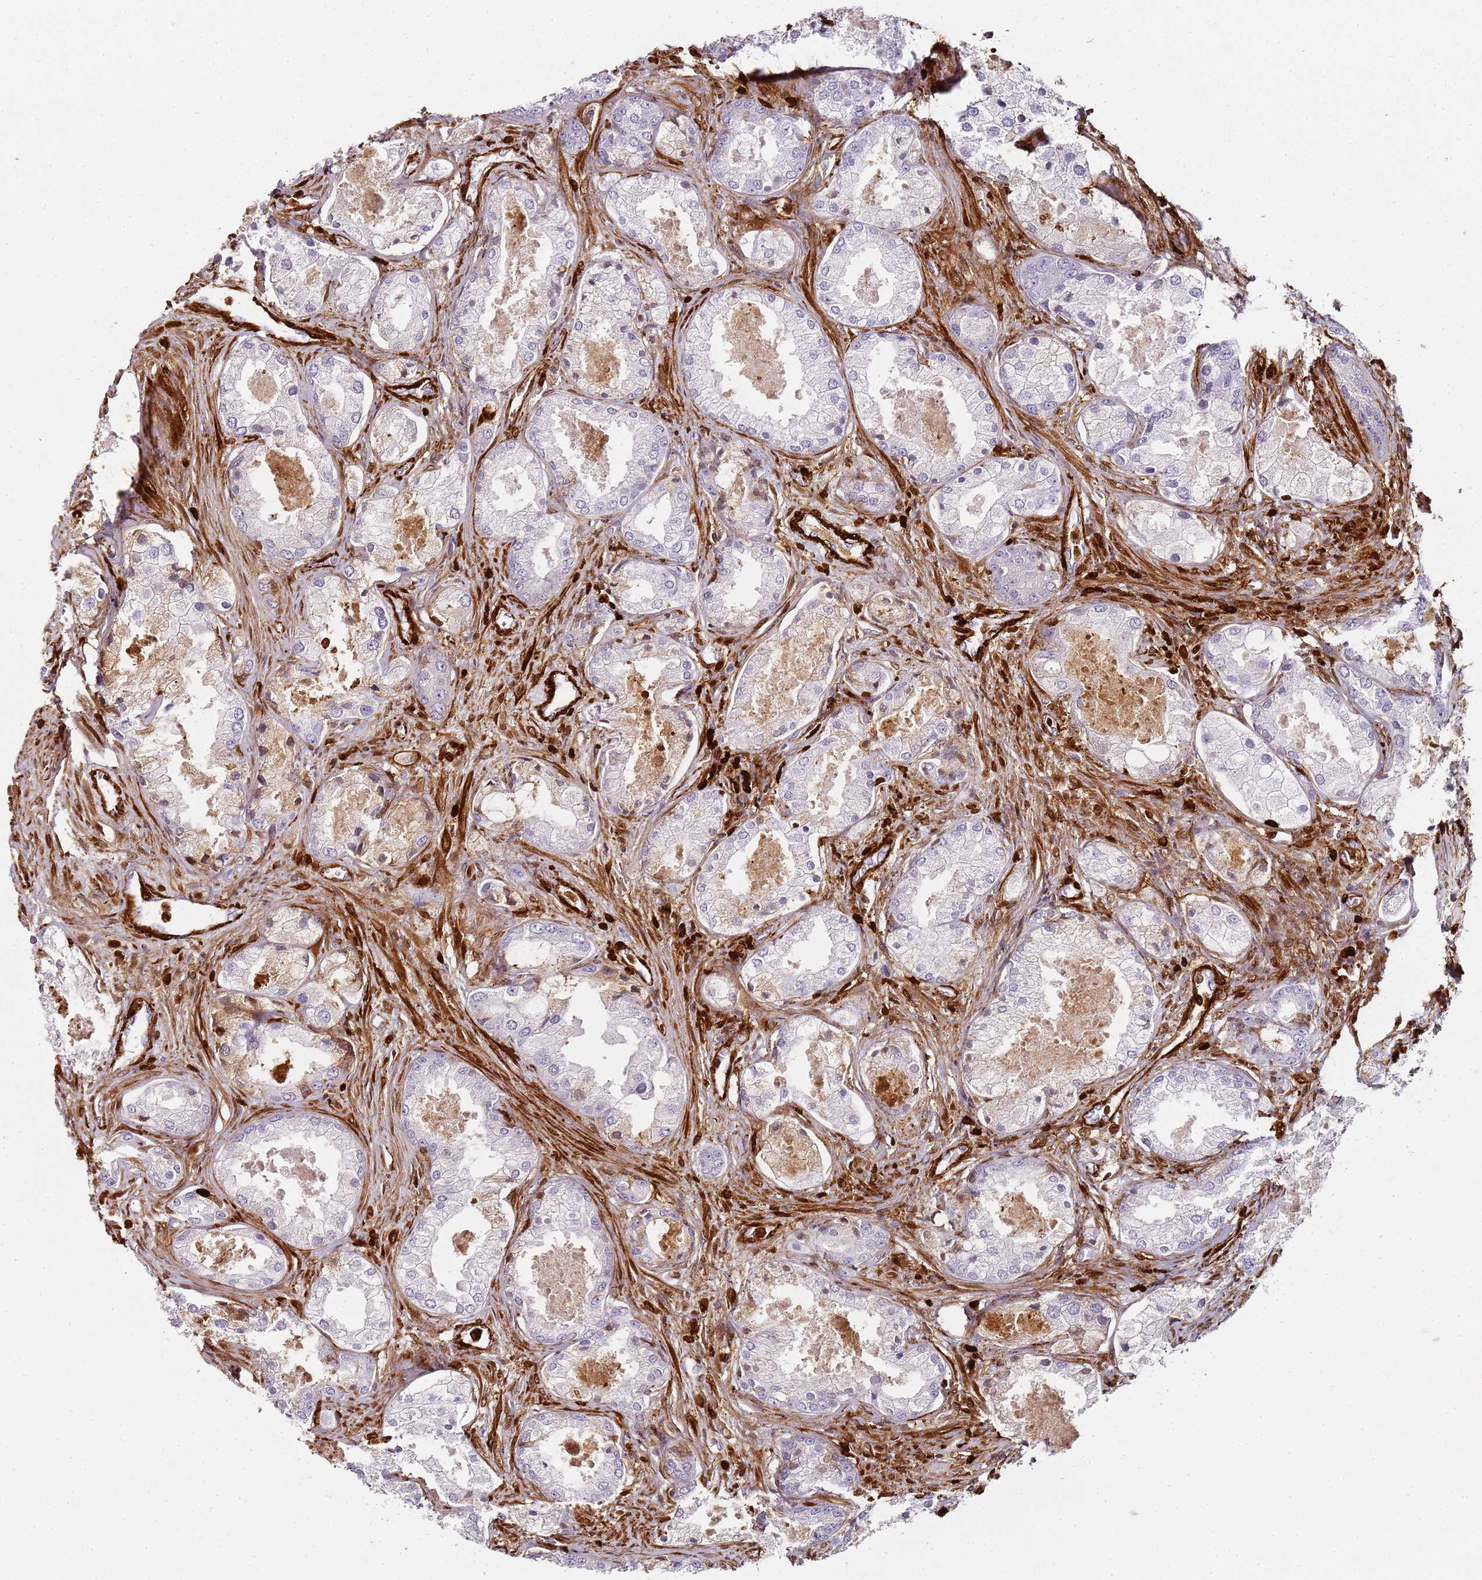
{"staining": {"intensity": "negative", "quantity": "none", "location": "none"}, "tissue": "prostate cancer", "cell_type": "Tumor cells", "image_type": "cancer", "snomed": [{"axis": "morphology", "description": "Adenocarcinoma, Low grade"}, {"axis": "topography", "description": "Prostate"}], "caption": "A histopathology image of low-grade adenocarcinoma (prostate) stained for a protein exhibits no brown staining in tumor cells. (DAB (3,3'-diaminobenzidine) immunohistochemistry (IHC) visualized using brightfield microscopy, high magnification).", "gene": "S100A4", "patient": {"sex": "male", "age": 68}}